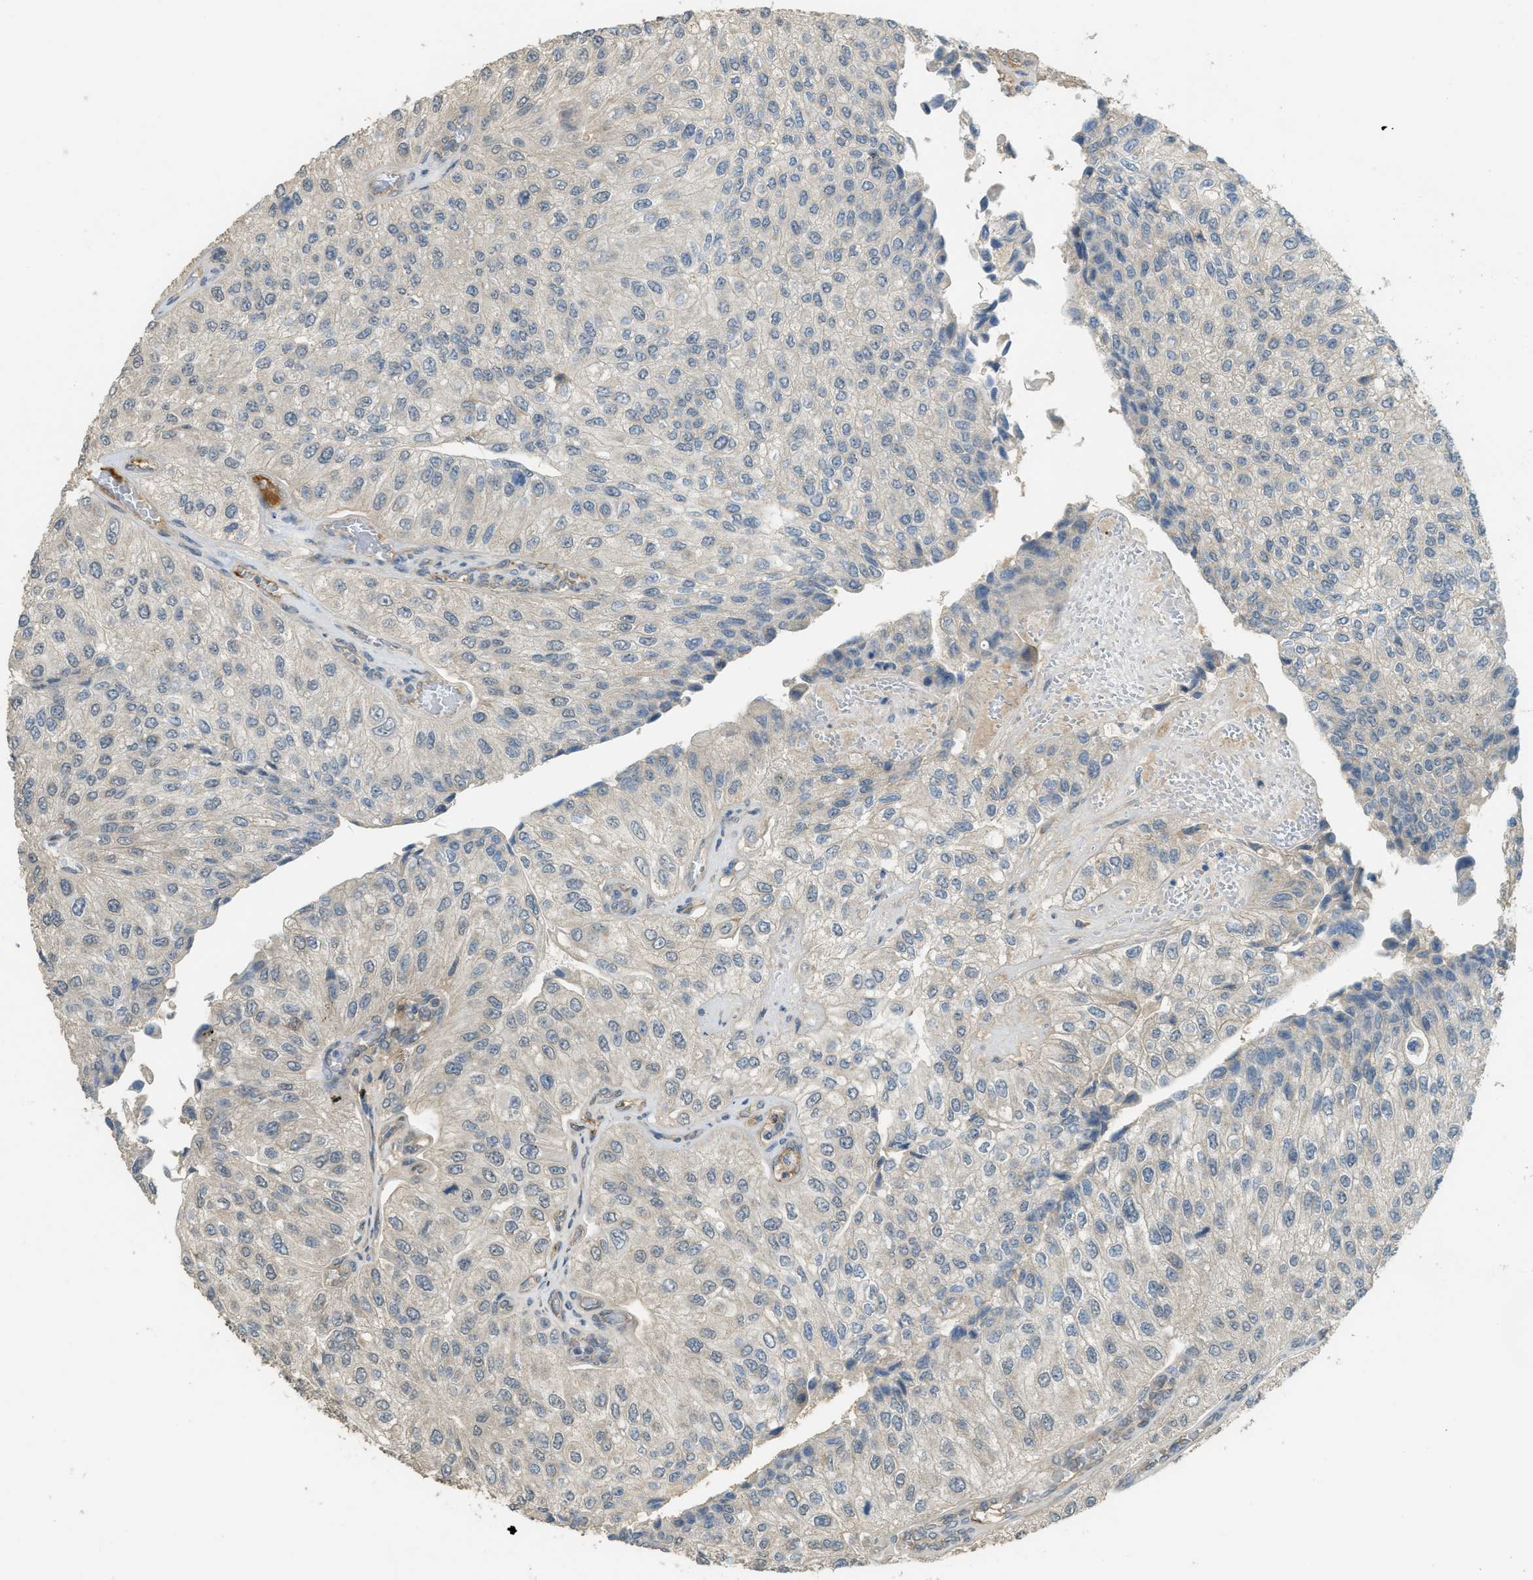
{"staining": {"intensity": "negative", "quantity": "none", "location": "none"}, "tissue": "urothelial cancer", "cell_type": "Tumor cells", "image_type": "cancer", "snomed": [{"axis": "morphology", "description": "Urothelial carcinoma, High grade"}, {"axis": "topography", "description": "Kidney"}, {"axis": "topography", "description": "Urinary bladder"}], "caption": "The image displays no staining of tumor cells in high-grade urothelial carcinoma. (DAB (3,3'-diaminobenzidine) immunohistochemistry (IHC), high magnification).", "gene": "IGF2BP2", "patient": {"sex": "male", "age": 77}}